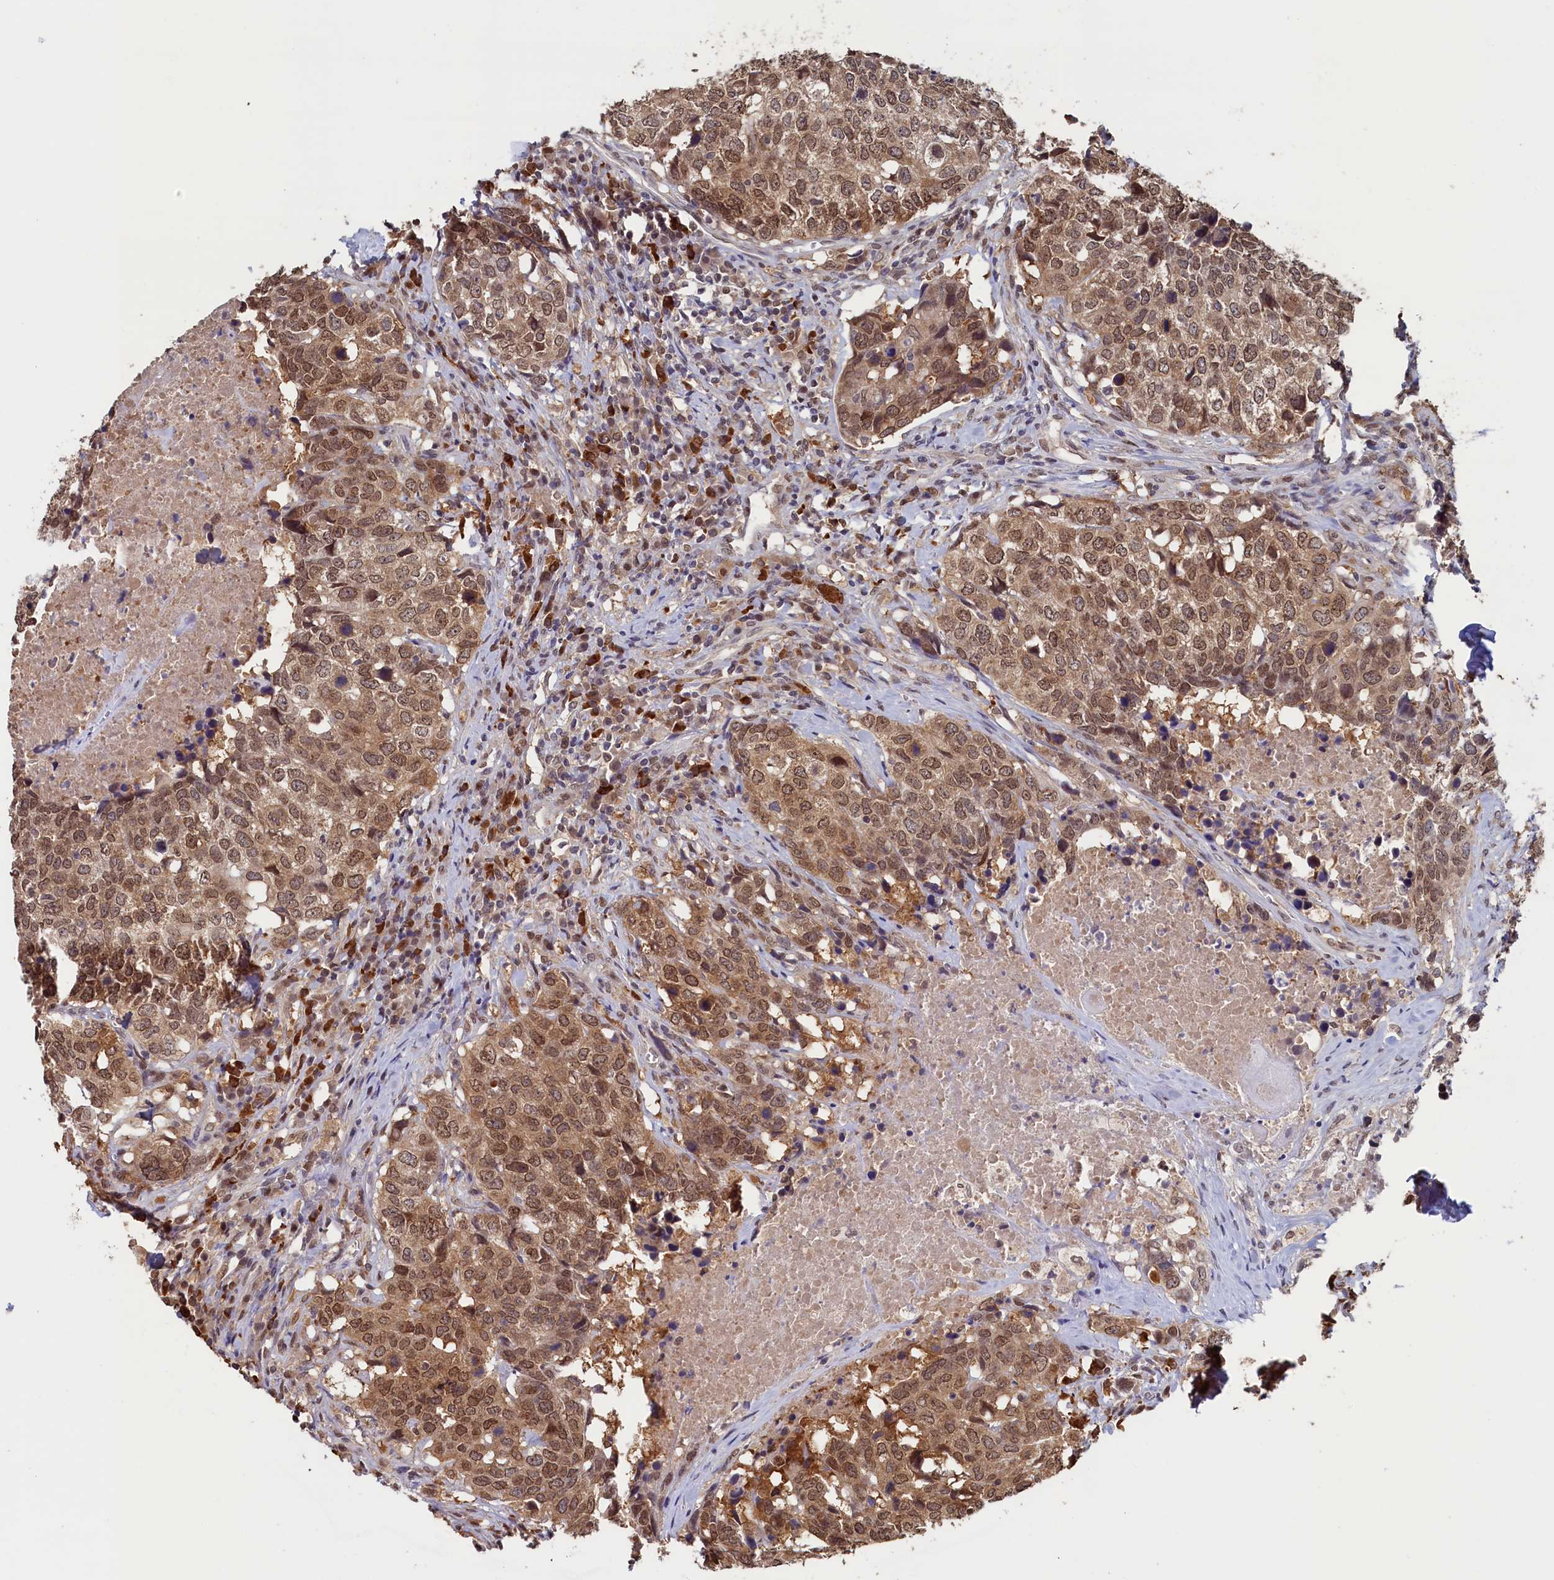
{"staining": {"intensity": "moderate", "quantity": ">75%", "location": "cytoplasmic/membranous,nuclear"}, "tissue": "head and neck cancer", "cell_type": "Tumor cells", "image_type": "cancer", "snomed": [{"axis": "morphology", "description": "Squamous cell carcinoma, NOS"}, {"axis": "topography", "description": "Head-Neck"}], "caption": "There is medium levels of moderate cytoplasmic/membranous and nuclear staining in tumor cells of squamous cell carcinoma (head and neck), as demonstrated by immunohistochemical staining (brown color).", "gene": "AHCY", "patient": {"sex": "male", "age": 66}}